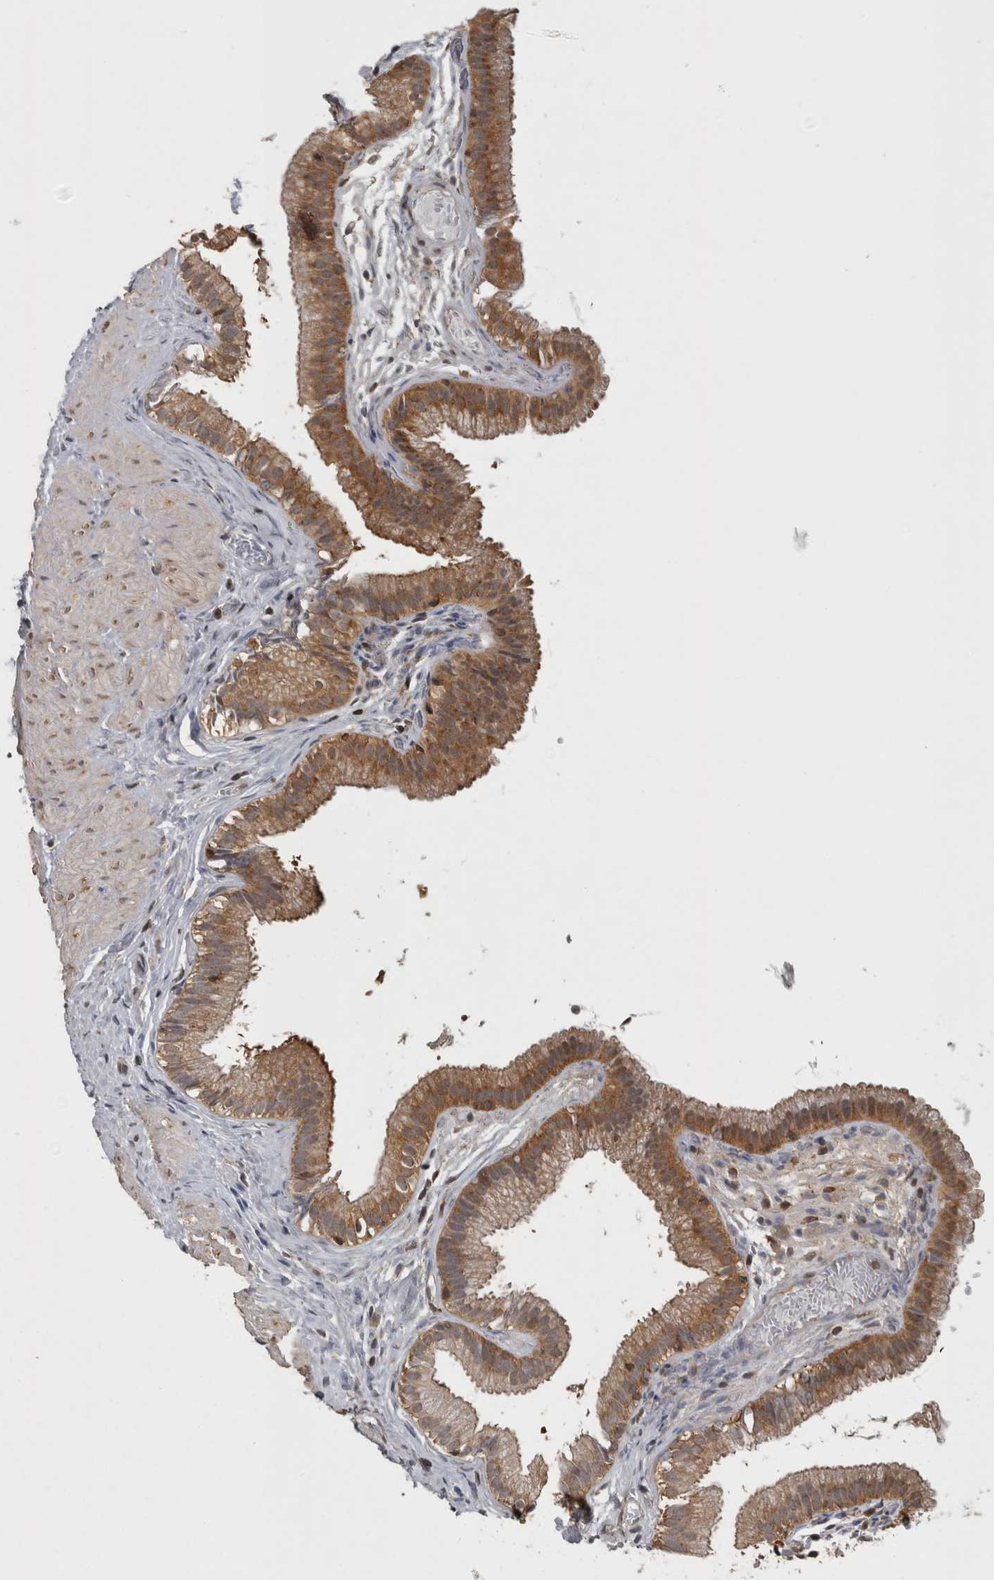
{"staining": {"intensity": "moderate", "quantity": ">75%", "location": "cytoplasmic/membranous,nuclear"}, "tissue": "gallbladder", "cell_type": "Glandular cells", "image_type": "normal", "snomed": [{"axis": "morphology", "description": "Normal tissue, NOS"}, {"axis": "topography", "description": "Gallbladder"}], "caption": "Immunohistochemistry of unremarkable human gallbladder exhibits medium levels of moderate cytoplasmic/membranous,nuclear expression in approximately >75% of glandular cells. The protein of interest is shown in brown color, while the nuclei are stained blue.", "gene": "ATXN2", "patient": {"sex": "female", "age": 26}}